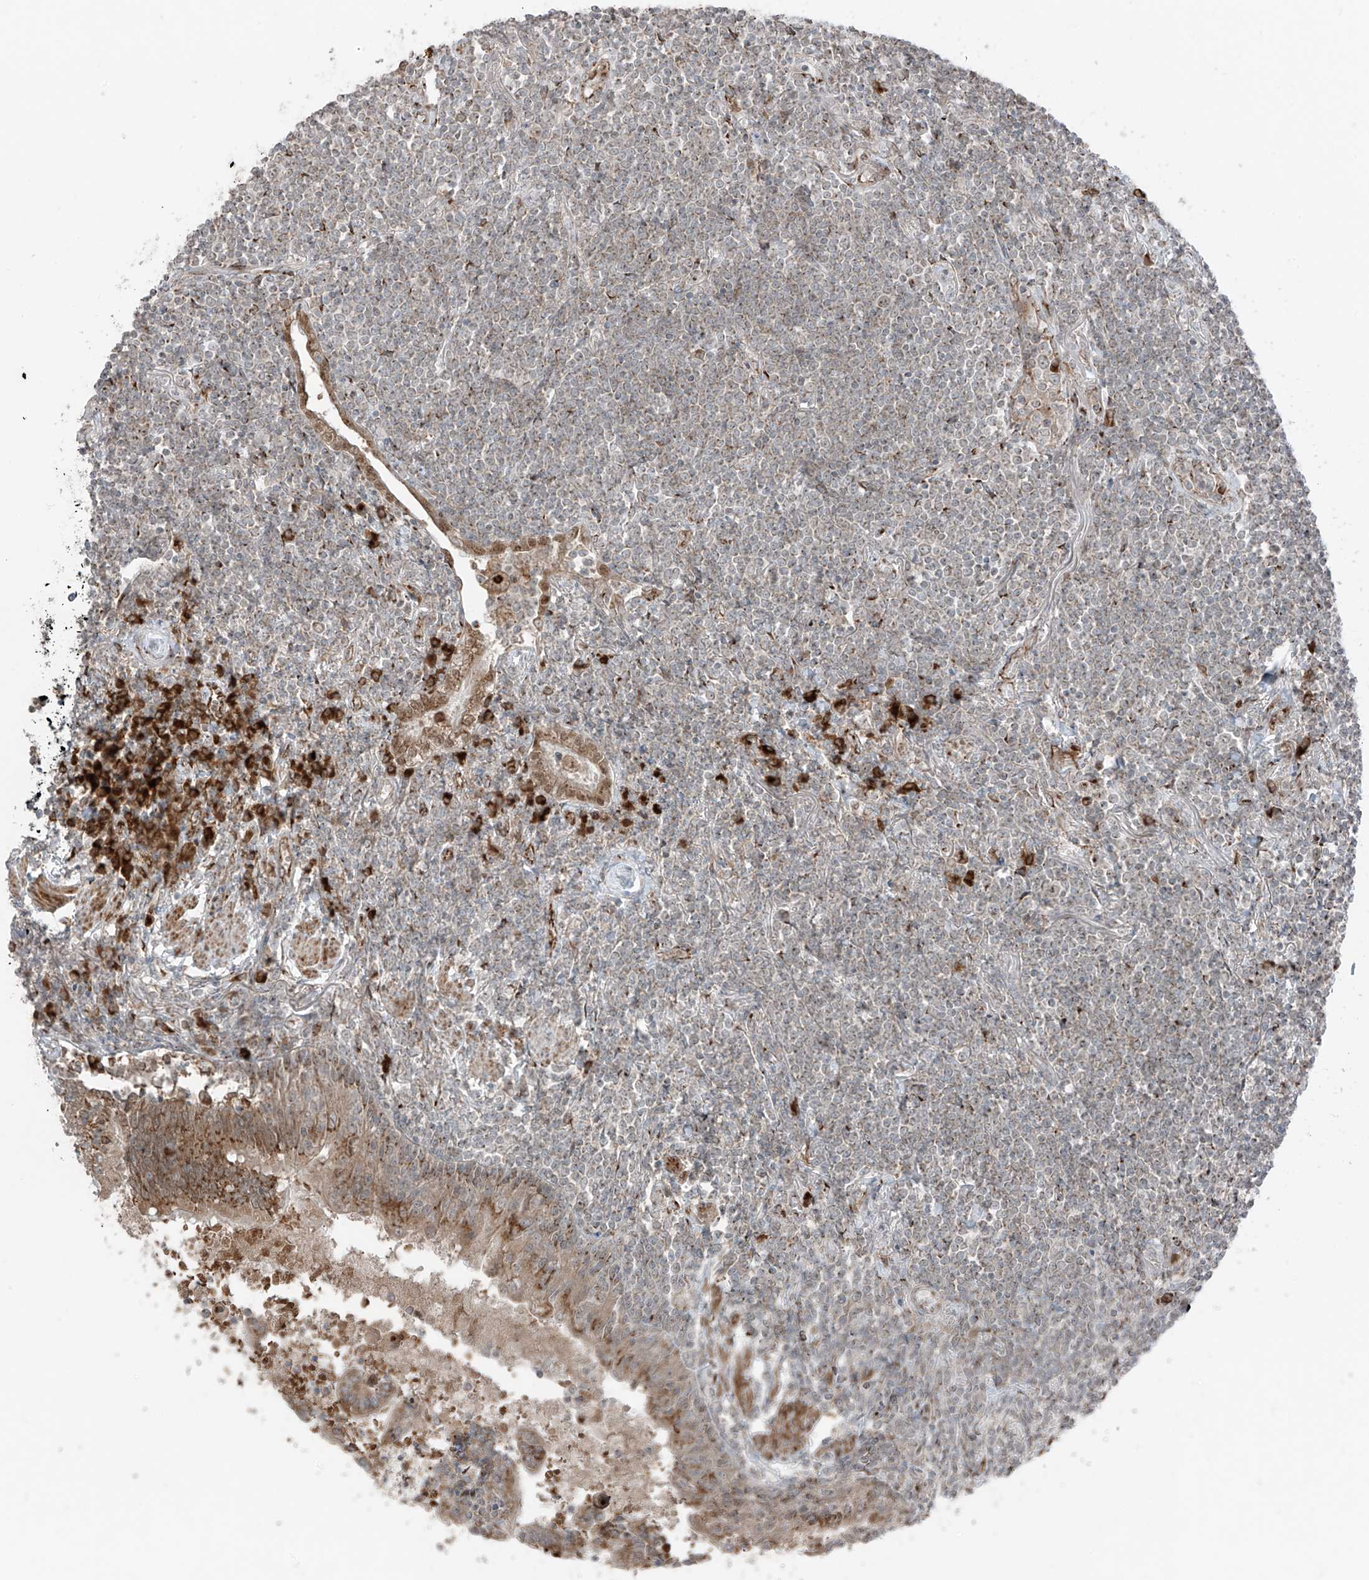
{"staining": {"intensity": "weak", "quantity": "25%-75%", "location": "cytoplasmic/membranous"}, "tissue": "lymphoma", "cell_type": "Tumor cells", "image_type": "cancer", "snomed": [{"axis": "morphology", "description": "Malignant lymphoma, non-Hodgkin's type, Low grade"}, {"axis": "topography", "description": "Lung"}], "caption": "Lymphoma stained with a protein marker reveals weak staining in tumor cells.", "gene": "ERLEC1", "patient": {"sex": "female", "age": 71}}